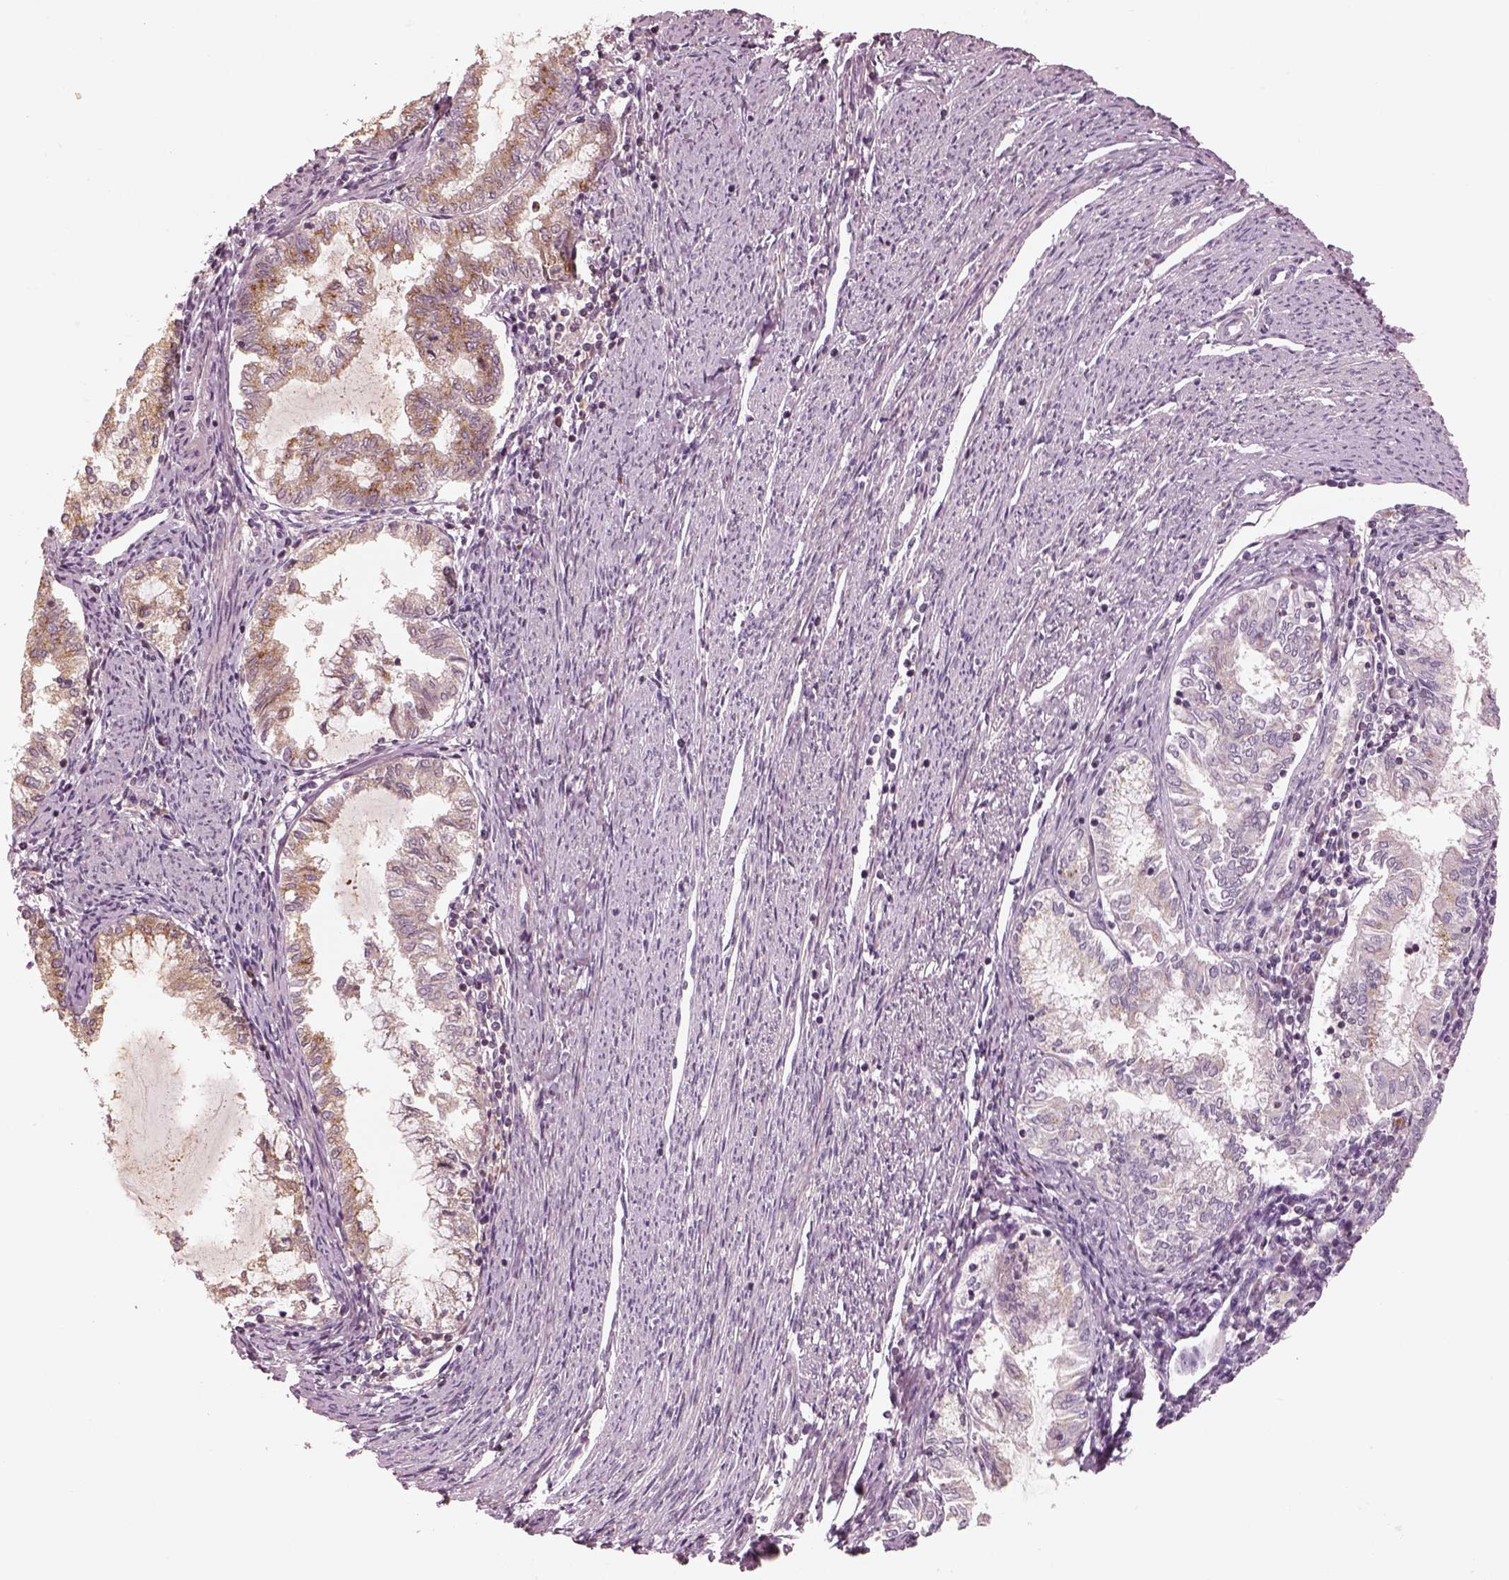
{"staining": {"intensity": "moderate", "quantity": "25%-75%", "location": "cytoplasmic/membranous"}, "tissue": "endometrial cancer", "cell_type": "Tumor cells", "image_type": "cancer", "snomed": [{"axis": "morphology", "description": "Adenocarcinoma, NOS"}, {"axis": "topography", "description": "Endometrium"}], "caption": "High-power microscopy captured an immunohistochemistry (IHC) photomicrograph of adenocarcinoma (endometrial), revealing moderate cytoplasmic/membranous expression in about 25%-75% of tumor cells.", "gene": "SDCBP2", "patient": {"sex": "female", "age": 79}}